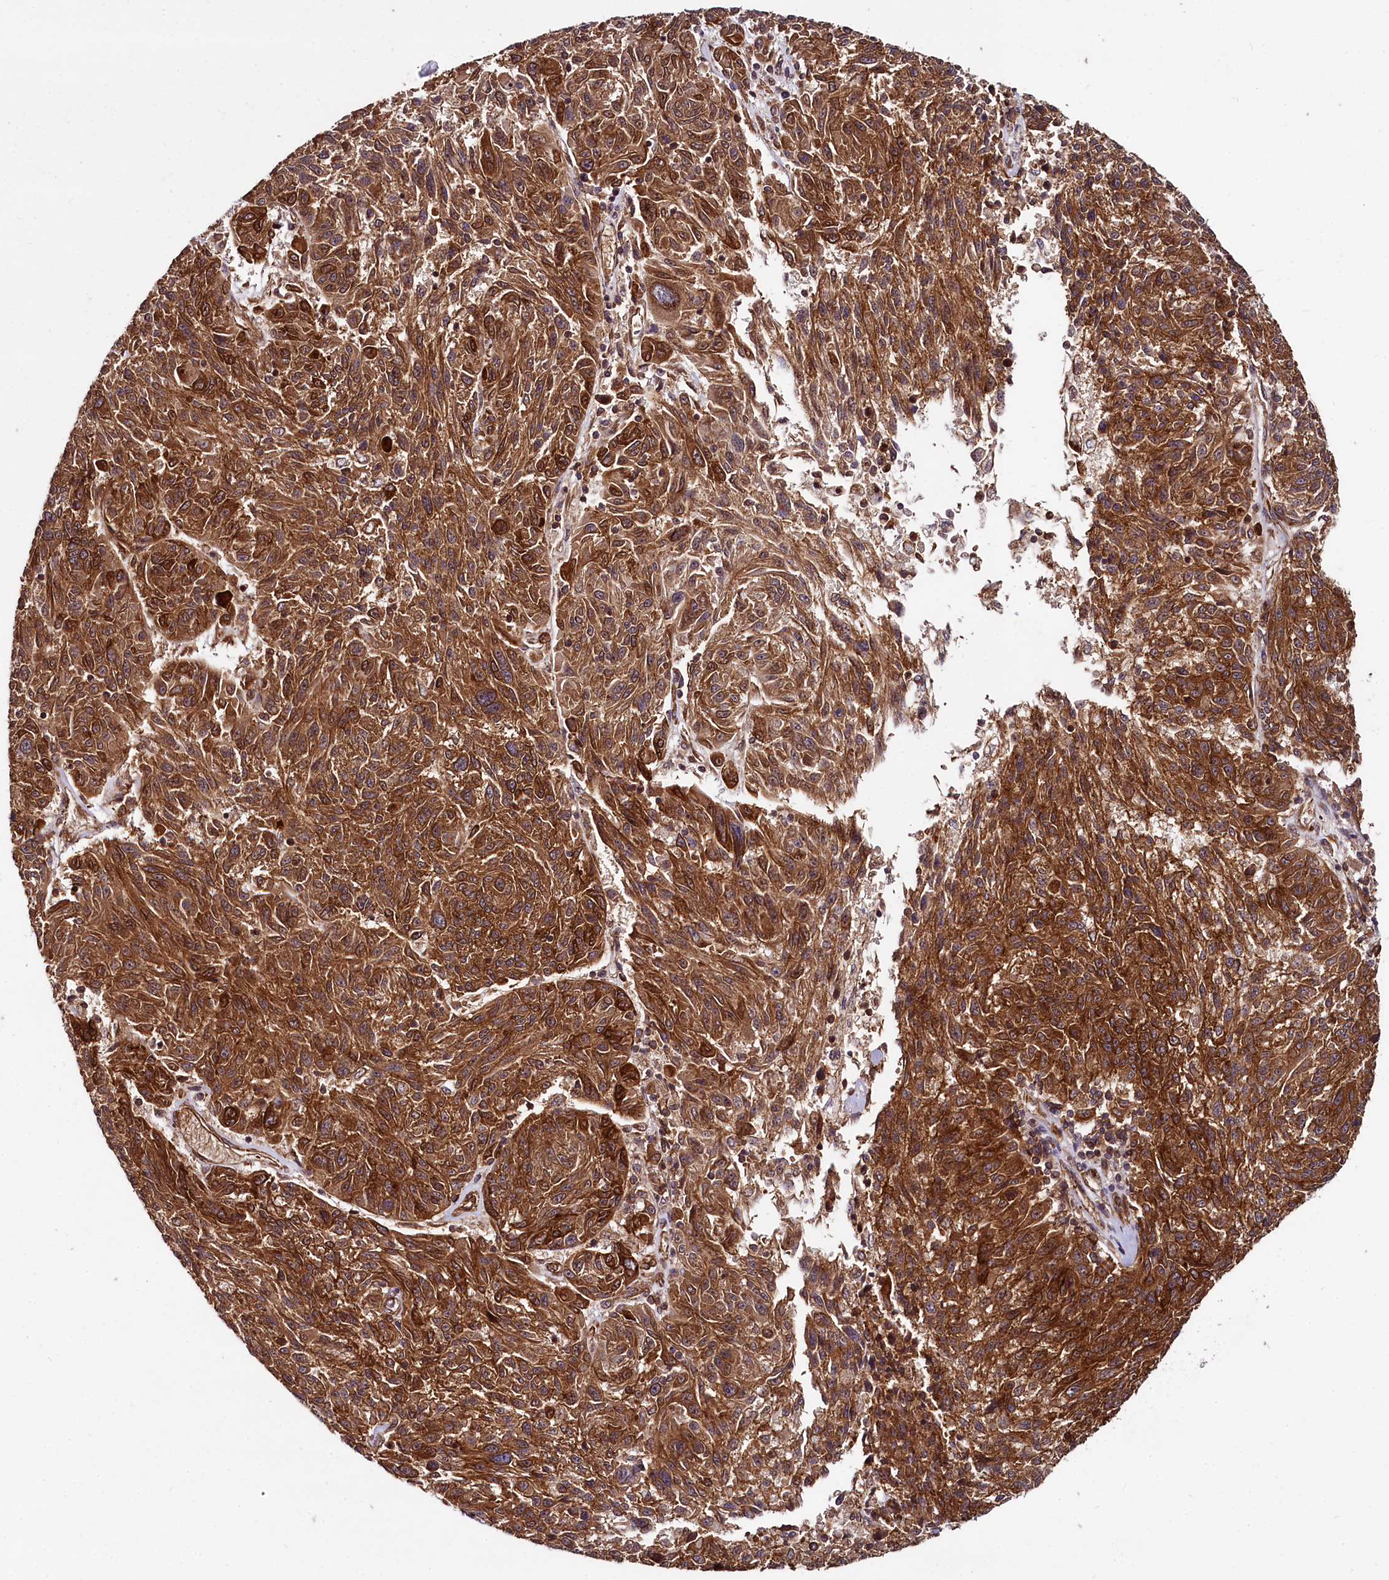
{"staining": {"intensity": "strong", "quantity": ">75%", "location": "cytoplasmic/membranous"}, "tissue": "melanoma", "cell_type": "Tumor cells", "image_type": "cancer", "snomed": [{"axis": "morphology", "description": "Malignant melanoma, NOS"}, {"axis": "topography", "description": "Skin"}], "caption": "A brown stain highlights strong cytoplasmic/membranous staining of a protein in malignant melanoma tumor cells.", "gene": "SVIP", "patient": {"sex": "male", "age": 53}}